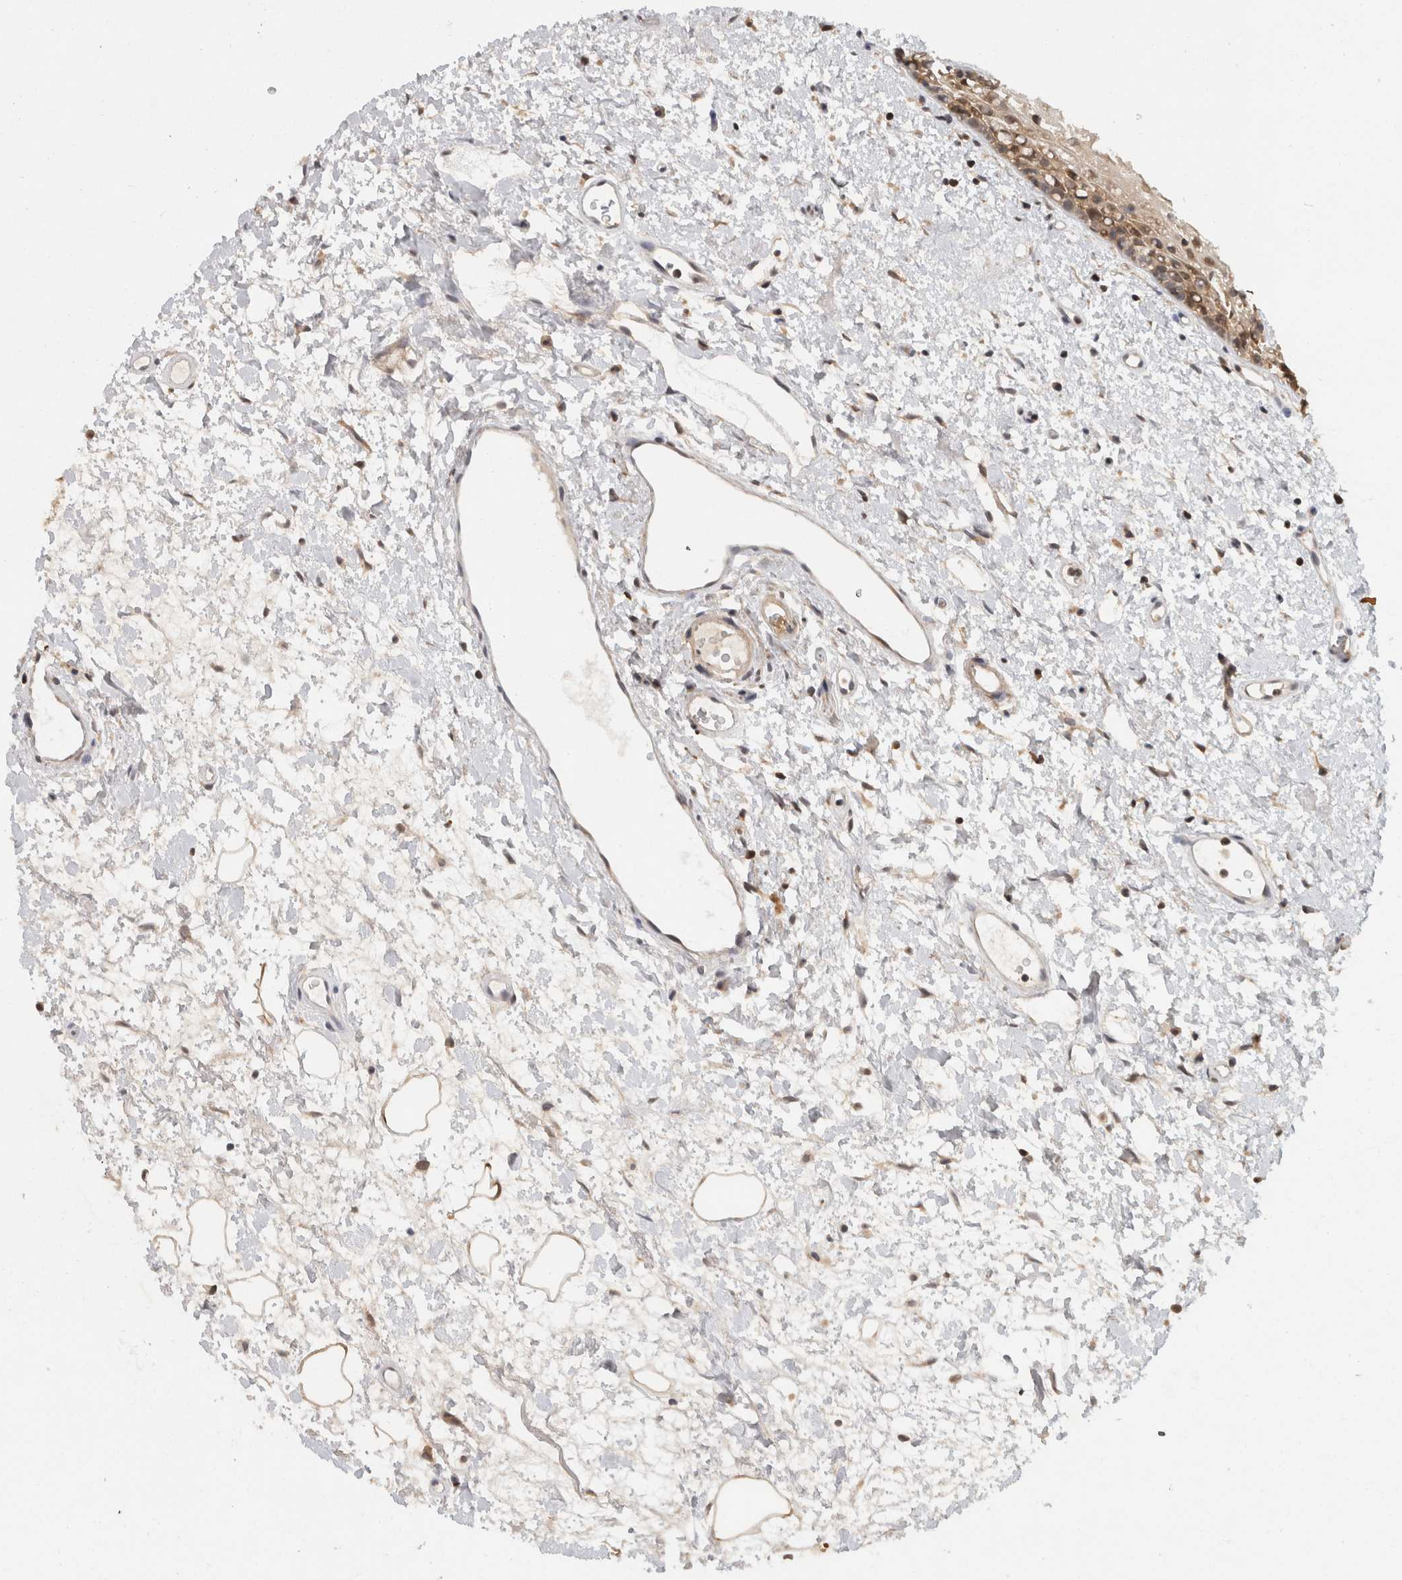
{"staining": {"intensity": "moderate", "quantity": ">75%", "location": "cytoplasmic/membranous,nuclear"}, "tissue": "oral mucosa", "cell_type": "Squamous epithelial cells", "image_type": "normal", "snomed": [{"axis": "morphology", "description": "Normal tissue, NOS"}, {"axis": "topography", "description": "Oral tissue"}], "caption": "This is a micrograph of IHC staining of unremarkable oral mucosa, which shows moderate expression in the cytoplasmic/membranous,nuclear of squamous epithelial cells.", "gene": "ACAT2", "patient": {"sex": "female", "age": 76}}